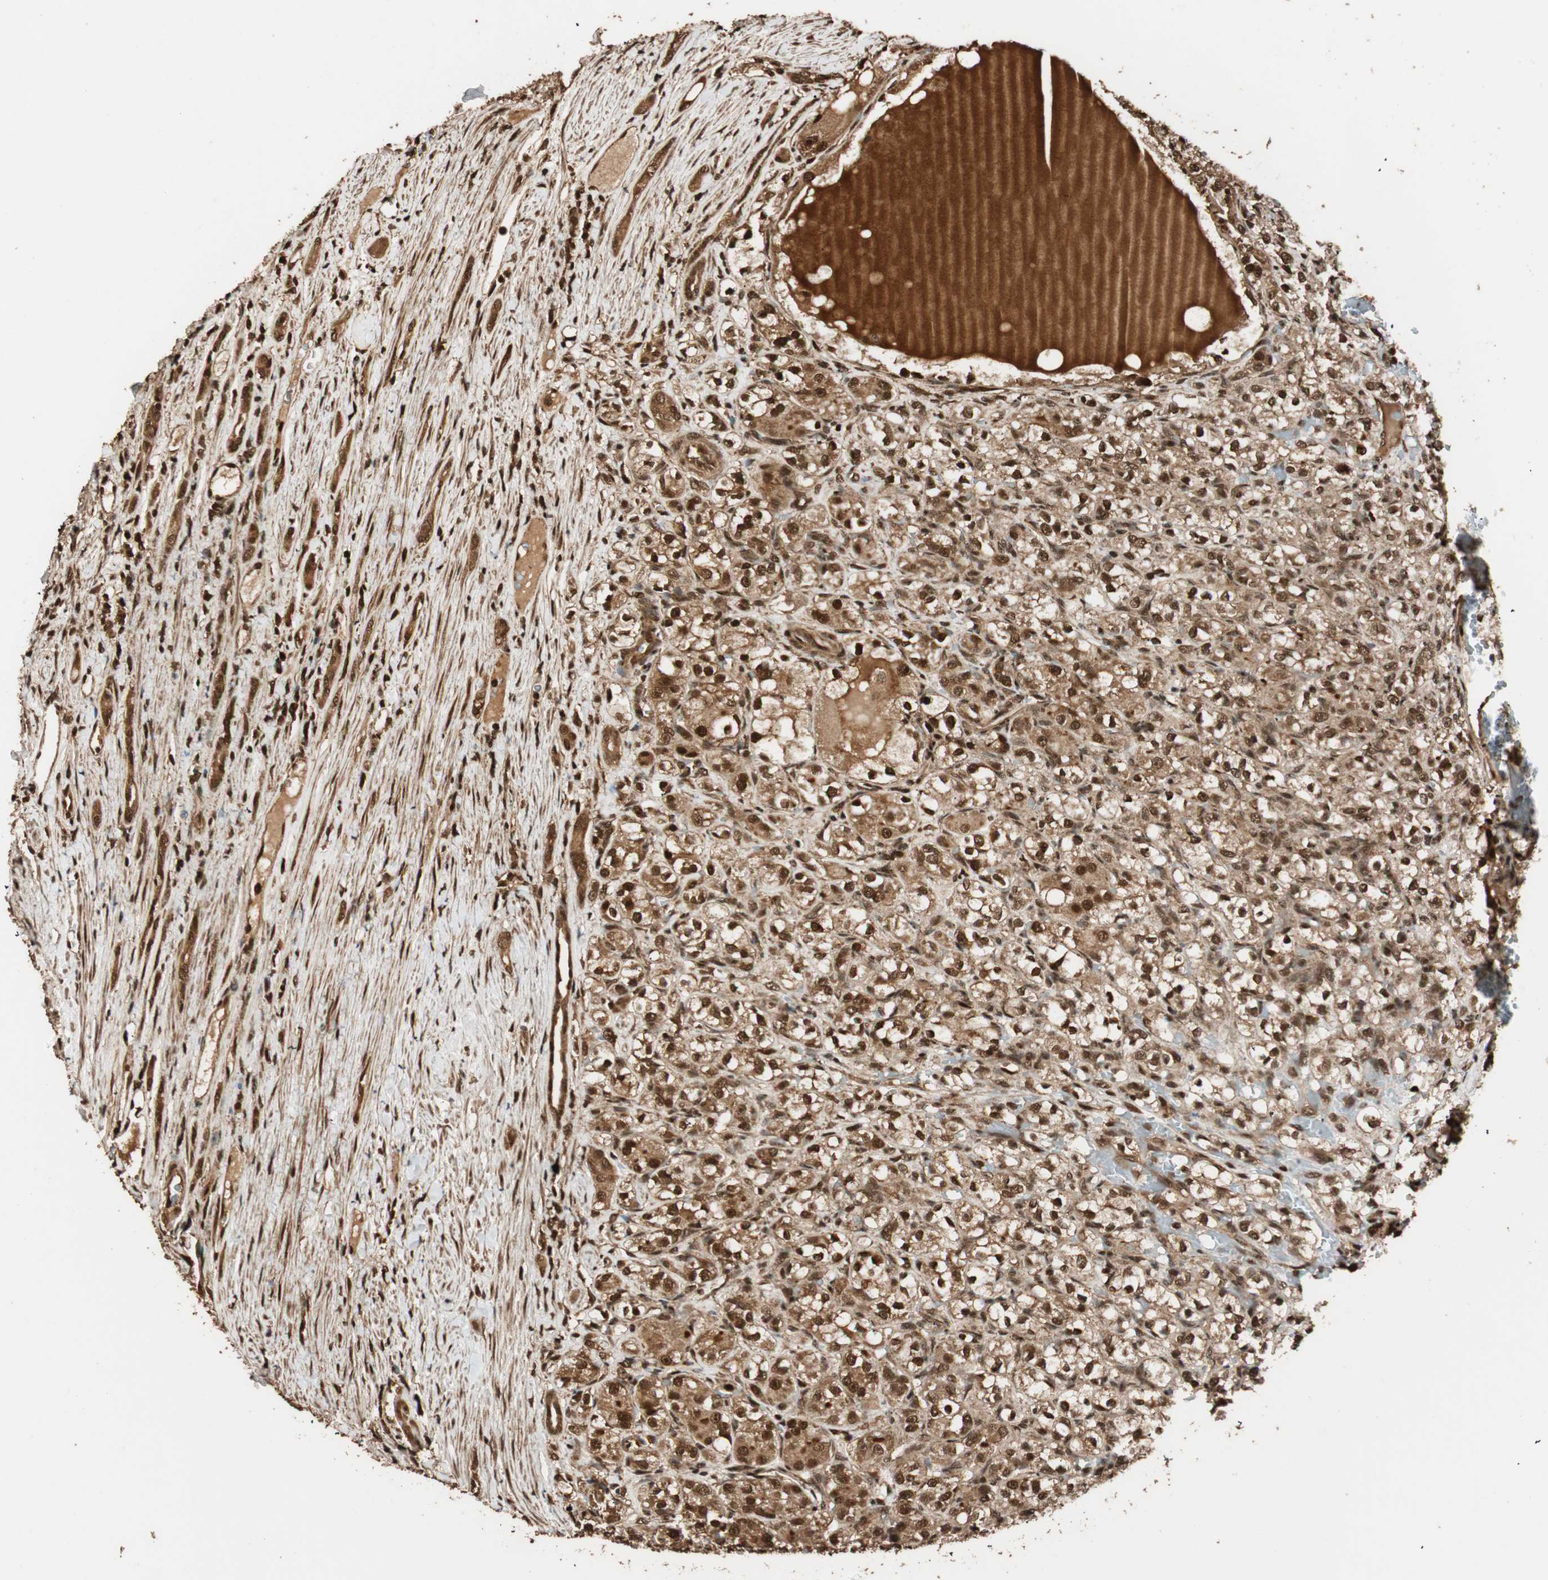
{"staining": {"intensity": "strong", "quantity": ">75%", "location": "cytoplasmic/membranous,nuclear"}, "tissue": "renal cancer", "cell_type": "Tumor cells", "image_type": "cancer", "snomed": [{"axis": "morphology", "description": "Normal tissue, NOS"}, {"axis": "morphology", "description": "Adenocarcinoma, NOS"}, {"axis": "topography", "description": "Kidney"}], "caption": "Human renal cancer (adenocarcinoma) stained for a protein (brown) shows strong cytoplasmic/membranous and nuclear positive staining in about >75% of tumor cells.", "gene": "ALKBH5", "patient": {"sex": "male", "age": 61}}